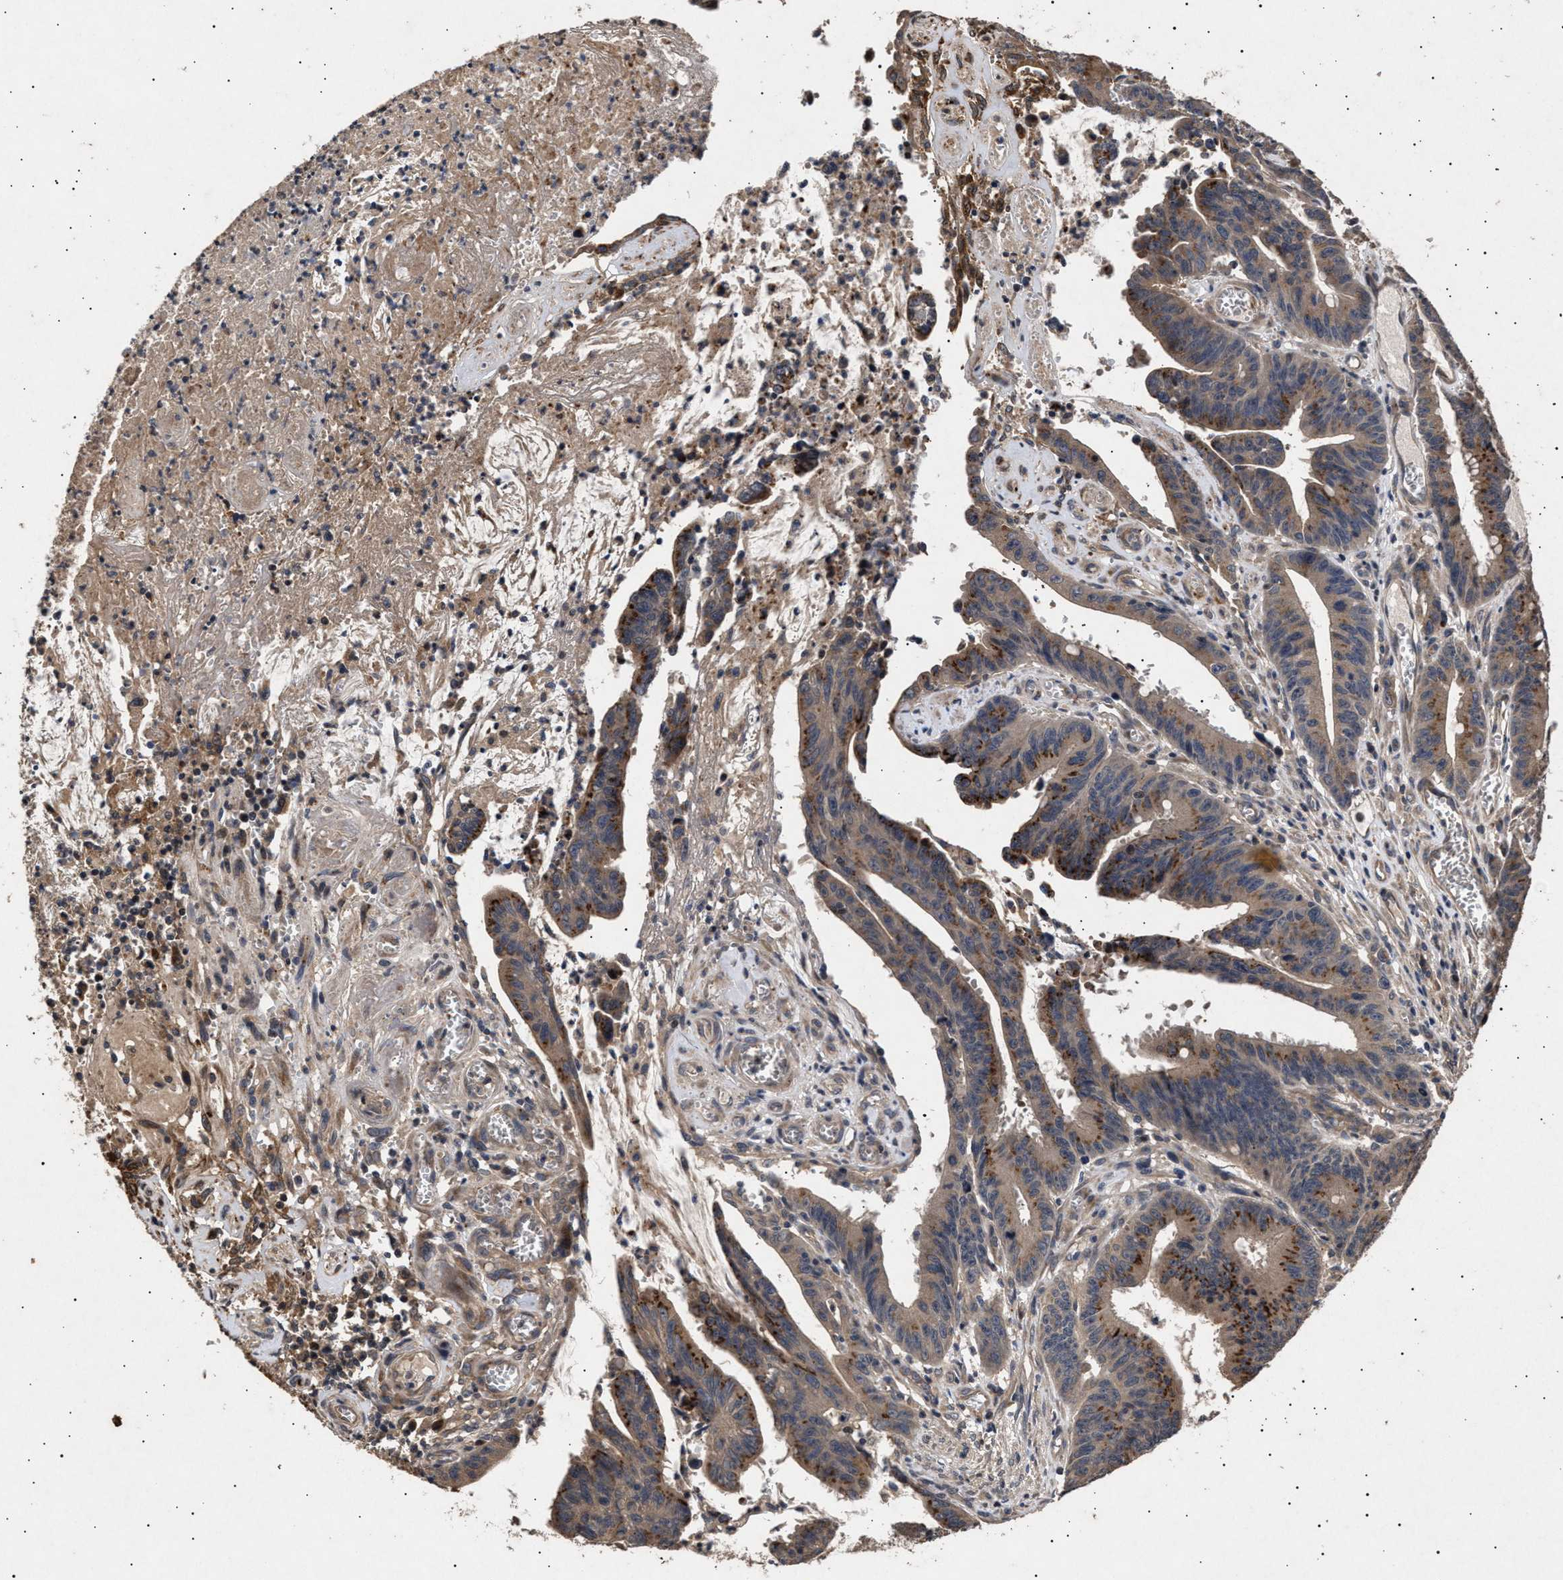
{"staining": {"intensity": "strong", "quantity": "25%-75%", "location": "cytoplasmic/membranous"}, "tissue": "colorectal cancer", "cell_type": "Tumor cells", "image_type": "cancer", "snomed": [{"axis": "morphology", "description": "Adenocarcinoma, NOS"}, {"axis": "topography", "description": "Colon"}], "caption": "Immunohistochemistry (IHC) micrograph of neoplastic tissue: human adenocarcinoma (colorectal) stained using immunohistochemistry (IHC) reveals high levels of strong protein expression localized specifically in the cytoplasmic/membranous of tumor cells, appearing as a cytoplasmic/membranous brown color.", "gene": "ITGB5", "patient": {"sex": "male", "age": 45}}